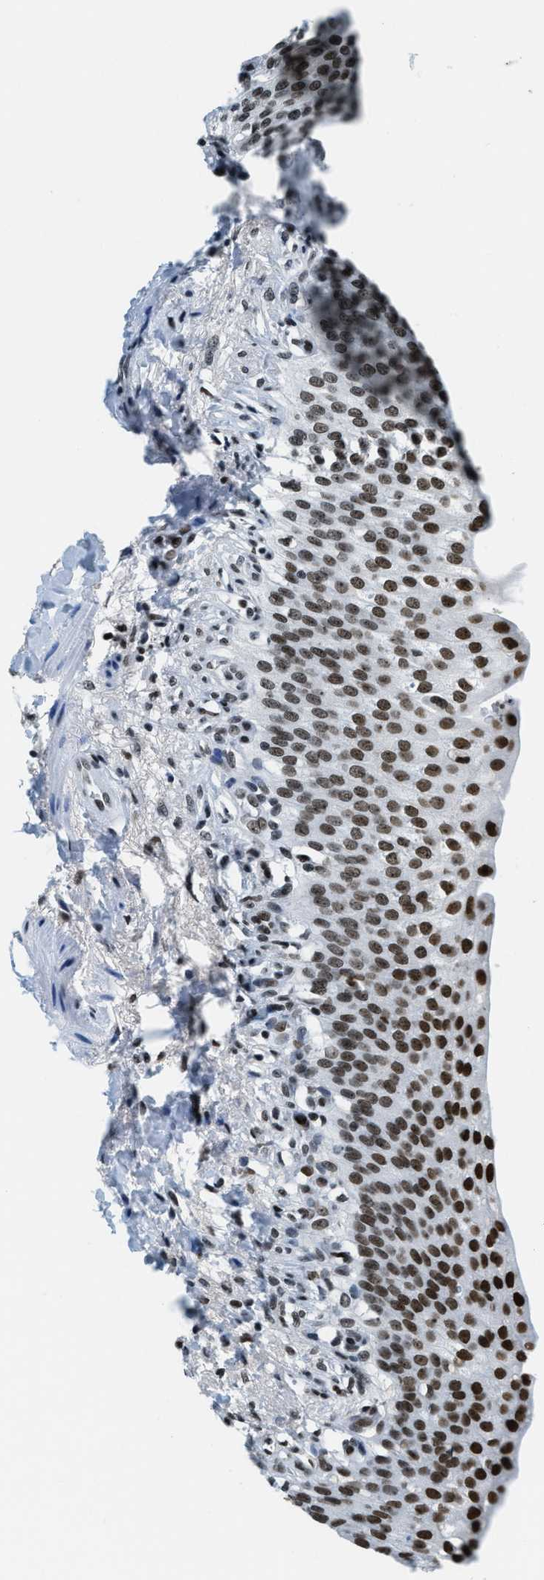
{"staining": {"intensity": "strong", "quantity": ">75%", "location": "nuclear"}, "tissue": "urinary bladder", "cell_type": "Urothelial cells", "image_type": "normal", "snomed": [{"axis": "morphology", "description": "Normal tissue, NOS"}, {"axis": "topography", "description": "Urinary bladder"}], "caption": "The histopathology image demonstrates staining of unremarkable urinary bladder, revealing strong nuclear protein staining (brown color) within urothelial cells.", "gene": "TOP1", "patient": {"sex": "female", "age": 60}}